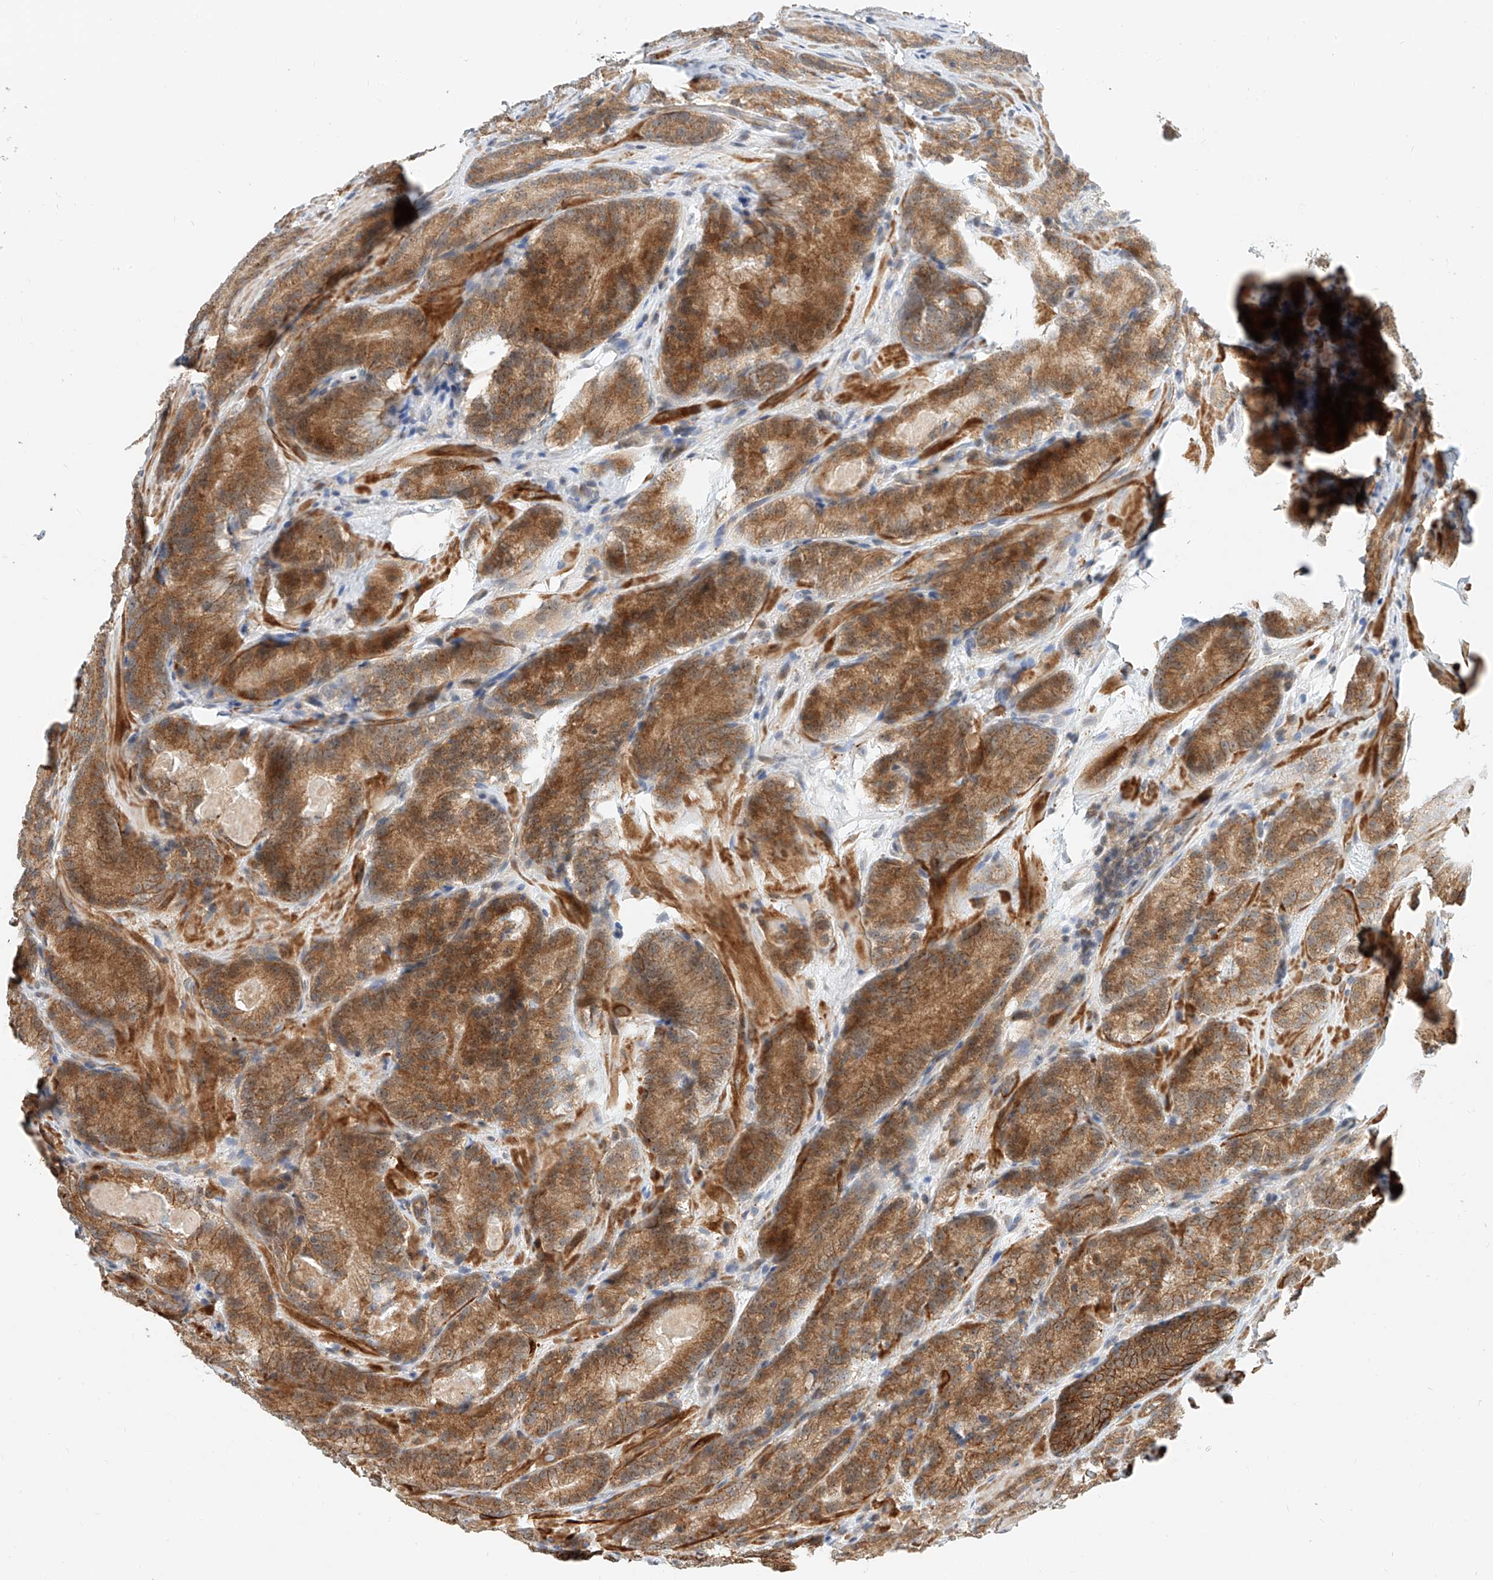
{"staining": {"intensity": "strong", "quantity": ">75%", "location": "cytoplasmic/membranous,nuclear"}, "tissue": "prostate cancer", "cell_type": "Tumor cells", "image_type": "cancer", "snomed": [{"axis": "morphology", "description": "Adenocarcinoma, High grade"}, {"axis": "topography", "description": "Prostate"}], "caption": "High-magnification brightfield microscopy of prostate cancer stained with DAB (brown) and counterstained with hematoxylin (blue). tumor cells exhibit strong cytoplasmic/membranous and nuclear positivity is seen in approximately>75% of cells.", "gene": "CPAMD8", "patient": {"sex": "male", "age": 57}}